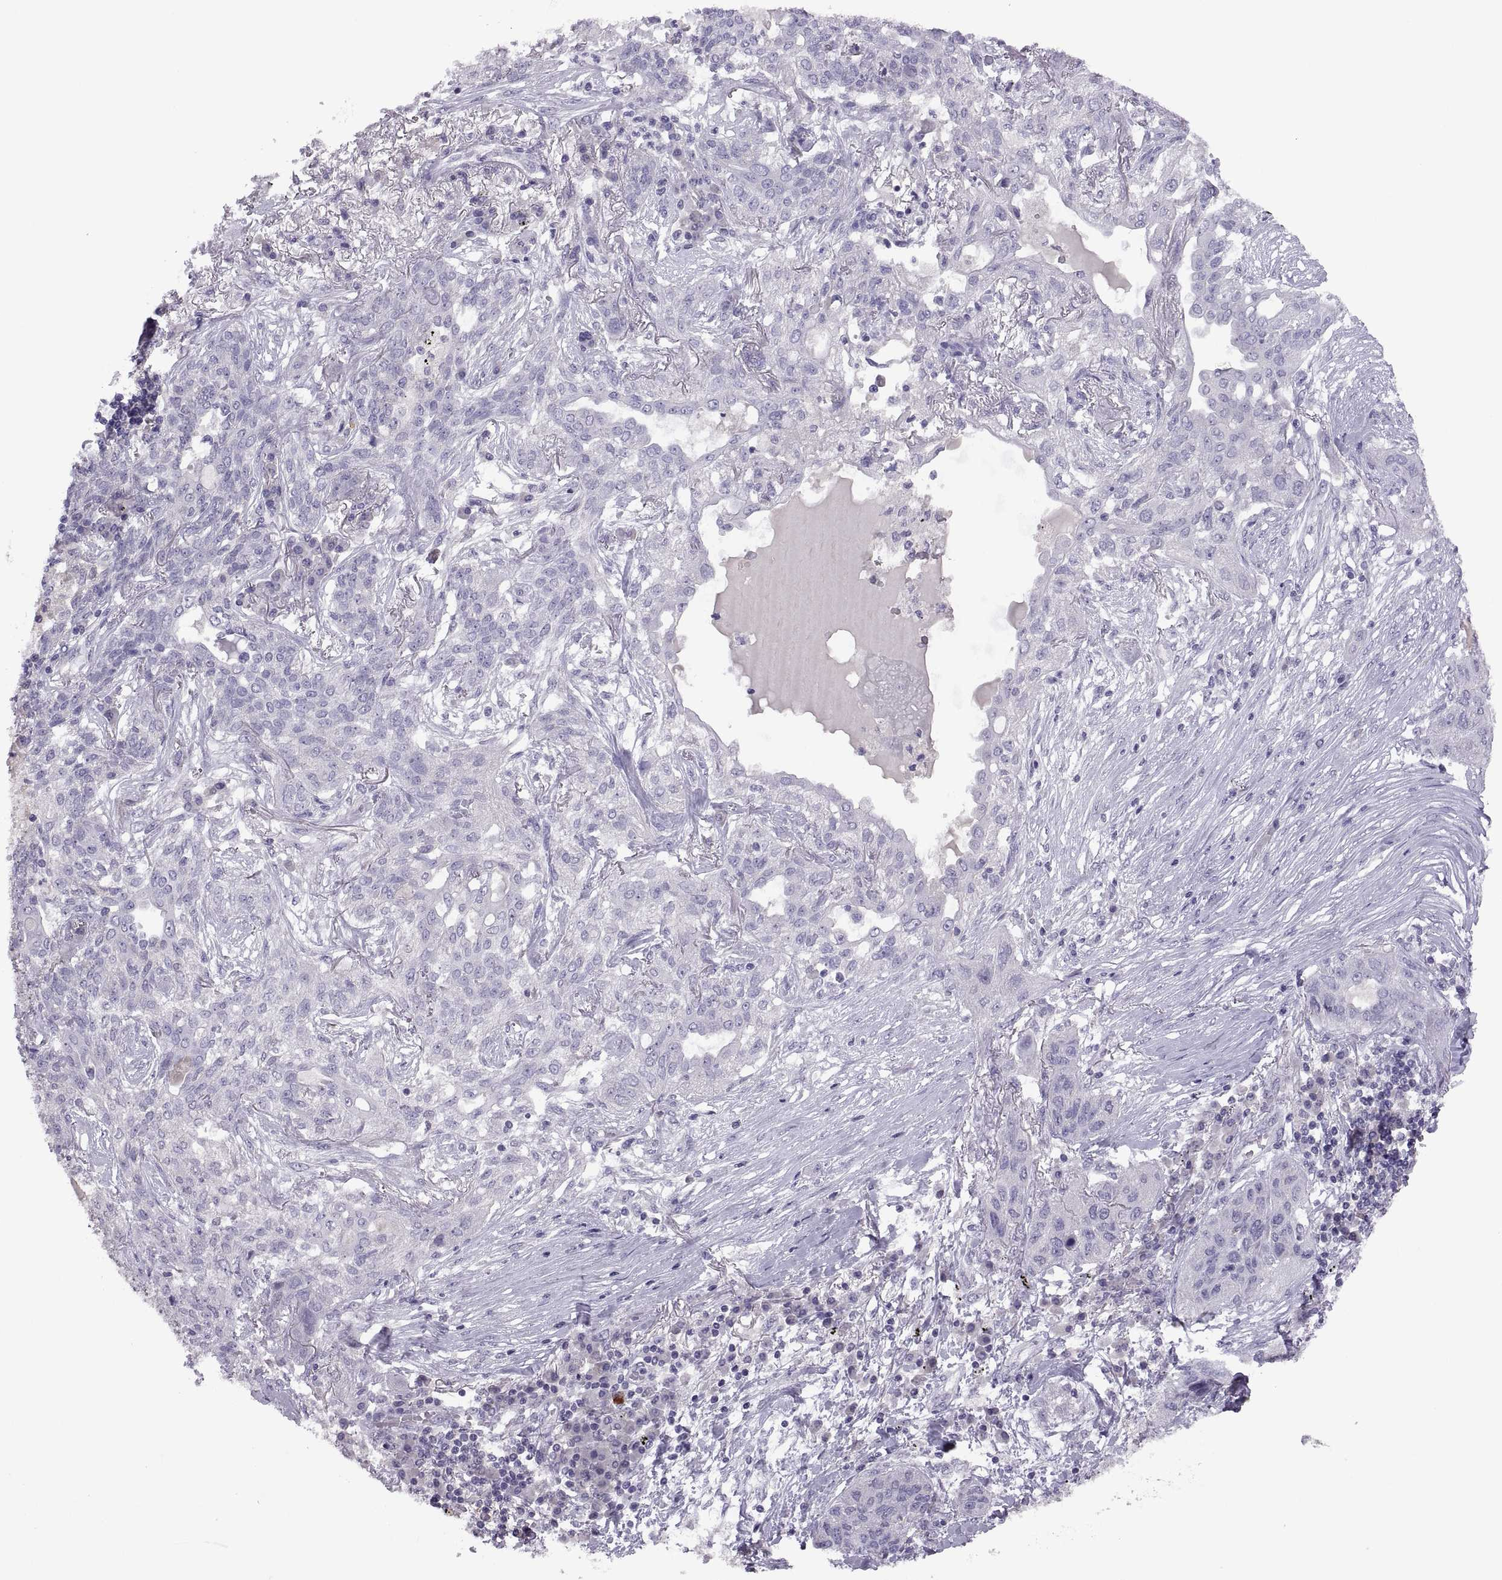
{"staining": {"intensity": "negative", "quantity": "none", "location": "none"}, "tissue": "lung cancer", "cell_type": "Tumor cells", "image_type": "cancer", "snomed": [{"axis": "morphology", "description": "Squamous cell carcinoma, NOS"}, {"axis": "topography", "description": "Lung"}], "caption": "This is a photomicrograph of immunohistochemistry staining of squamous cell carcinoma (lung), which shows no expression in tumor cells.", "gene": "TBX19", "patient": {"sex": "female", "age": 70}}